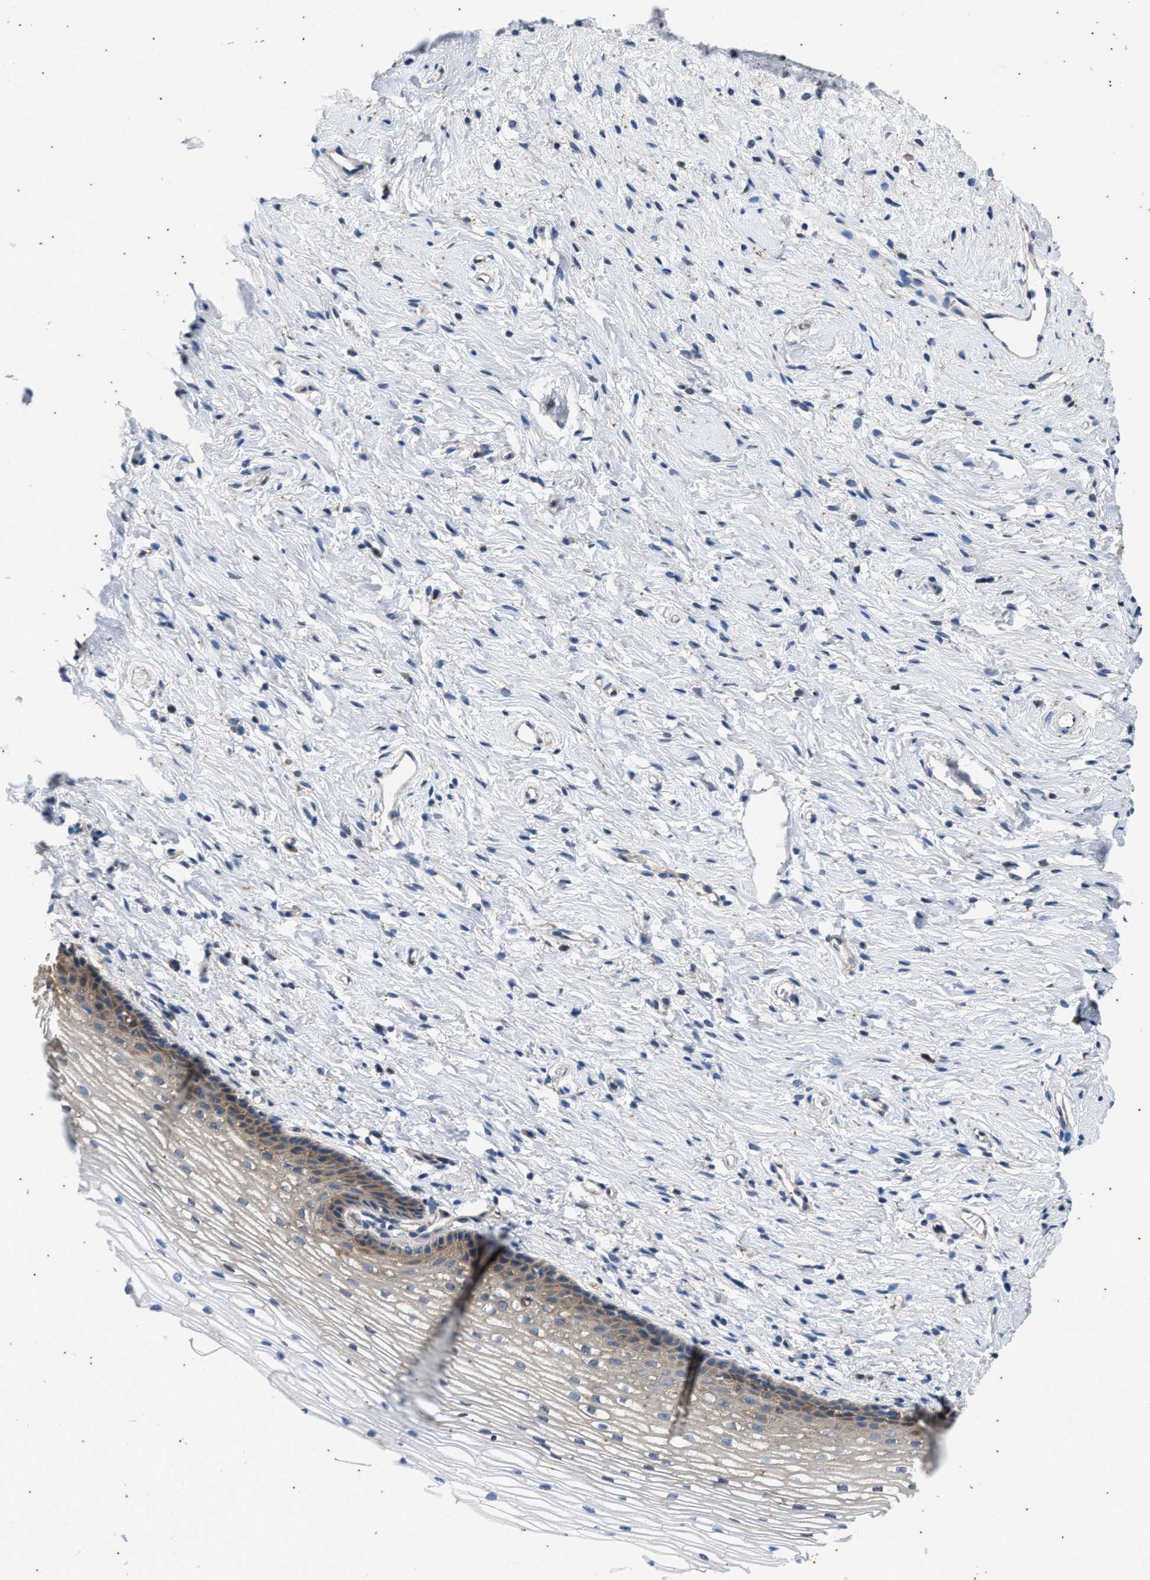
{"staining": {"intensity": "negative", "quantity": "none", "location": "none"}, "tissue": "cervix", "cell_type": "Glandular cells", "image_type": "normal", "snomed": [{"axis": "morphology", "description": "Normal tissue, NOS"}, {"axis": "topography", "description": "Cervix"}], "caption": "Image shows no protein positivity in glandular cells of unremarkable cervix. Nuclei are stained in blue.", "gene": "COX19", "patient": {"sex": "female", "age": 77}}